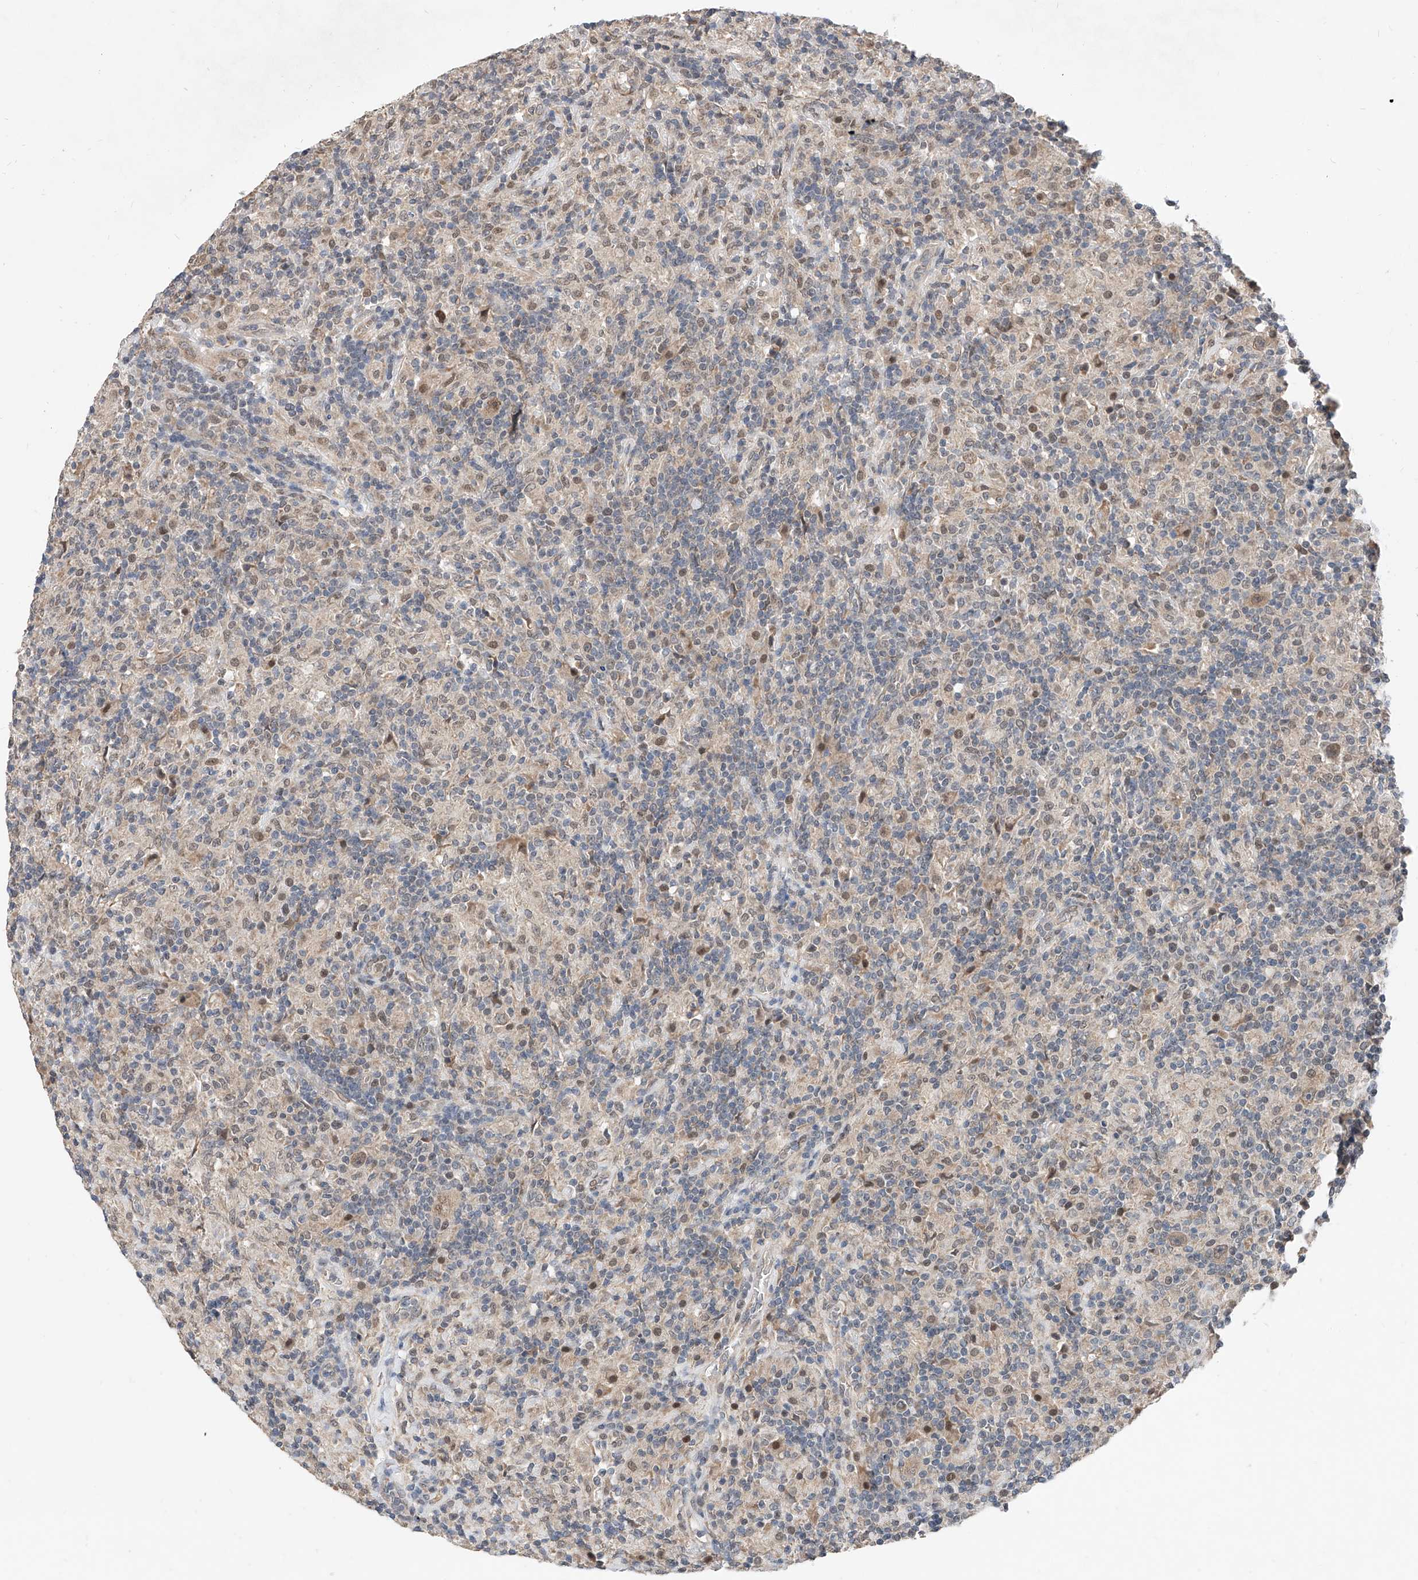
{"staining": {"intensity": "weak", "quantity": ">75%", "location": "cytoplasmic/membranous"}, "tissue": "lymphoma", "cell_type": "Tumor cells", "image_type": "cancer", "snomed": [{"axis": "morphology", "description": "Hodgkin's disease, NOS"}, {"axis": "topography", "description": "Lymph node"}], "caption": "The immunohistochemical stain shows weak cytoplasmic/membranous positivity in tumor cells of Hodgkin's disease tissue. (DAB = brown stain, brightfield microscopy at high magnification).", "gene": "CARMIL3", "patient": {"sex": "male", "age": 70}}